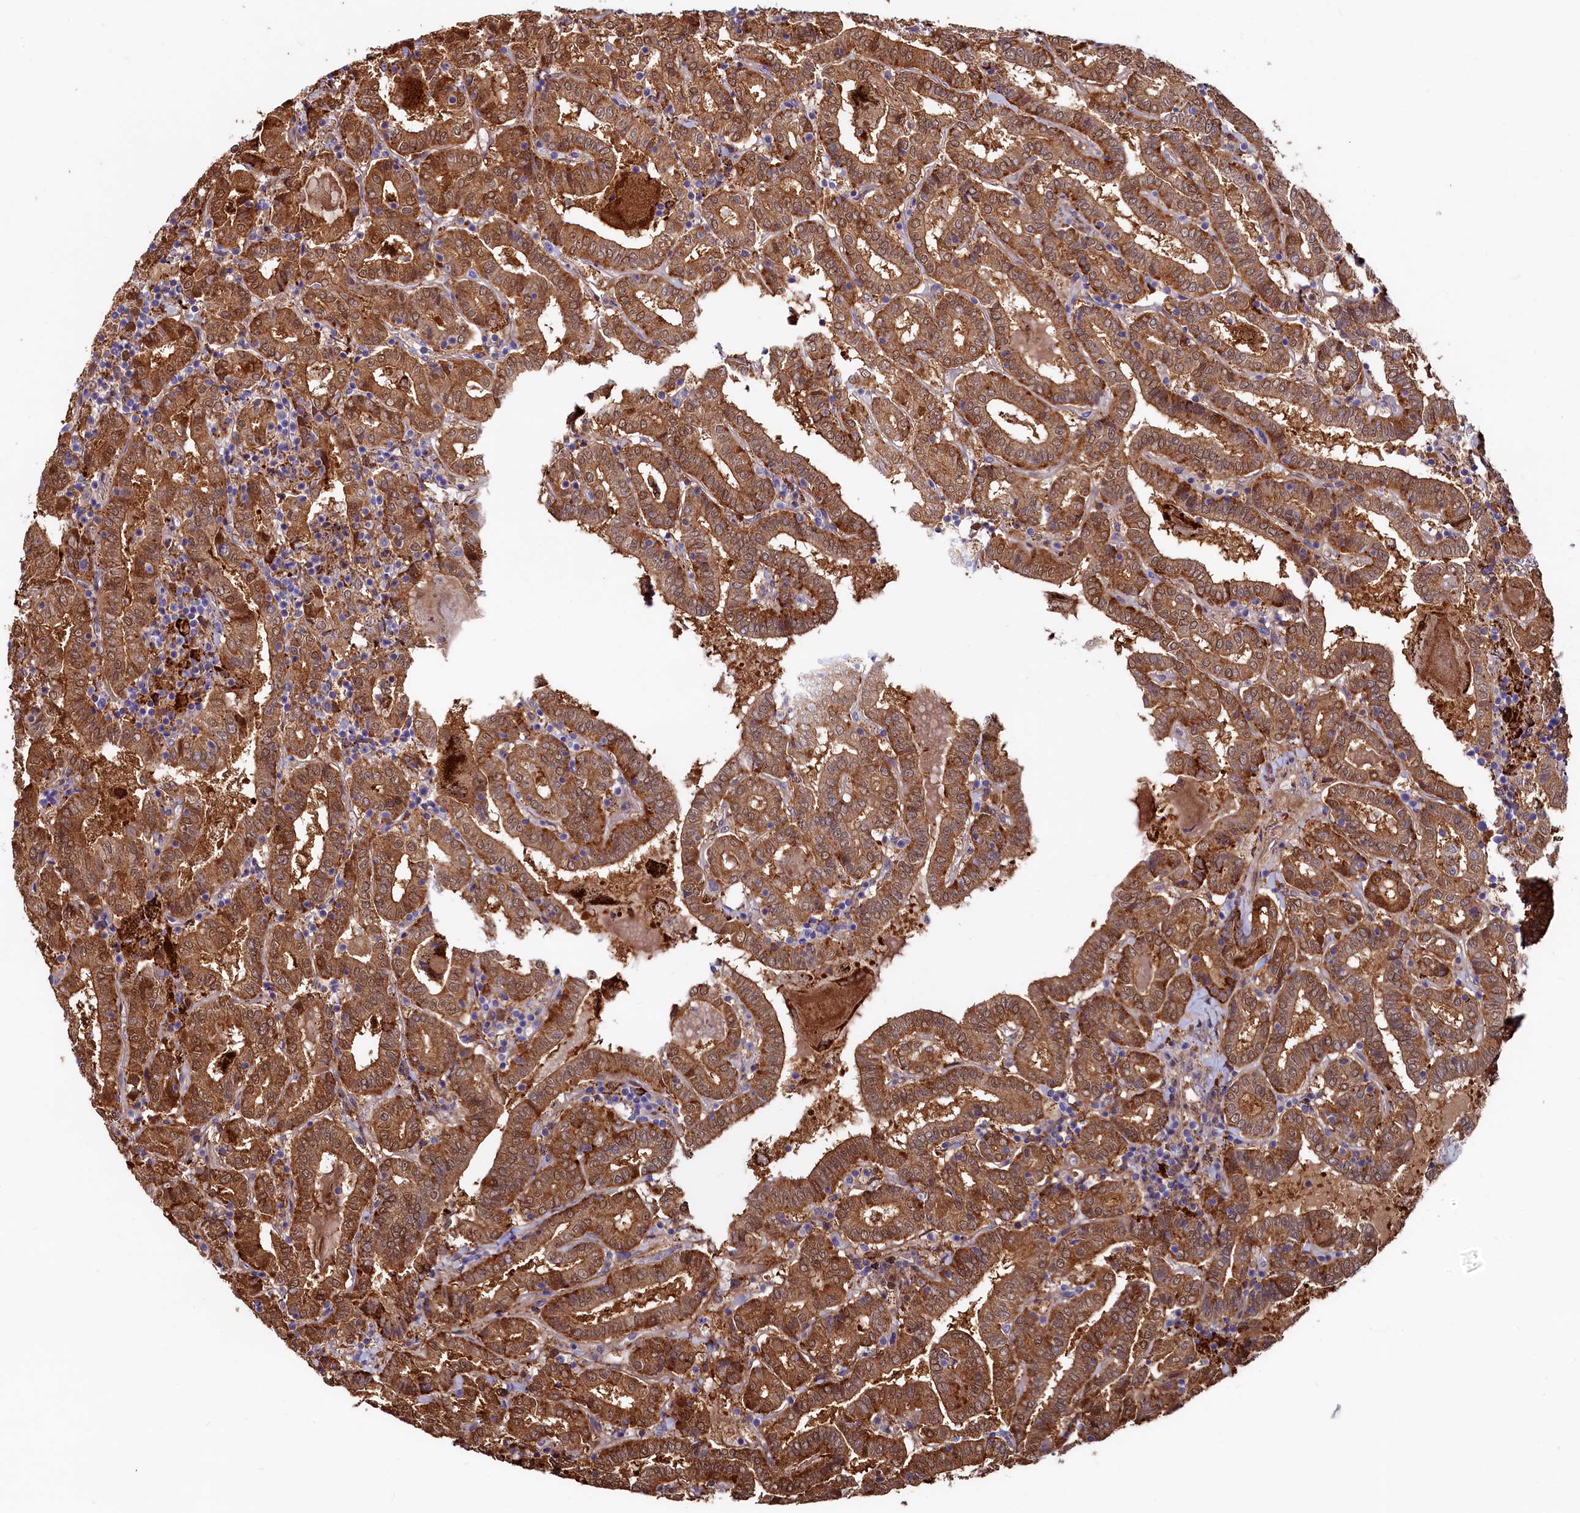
{"staining": {"intensity": "strong", "quantity": ">75%", "location": "cytoplasmic/membranous"}, "tissue": "thyroid cancer", "cell_type": "Tumor cells", "image_type": "cancer", "snomed": [{"axis": "morphology", "description": "Papillary adenocarcinoma, NOS"}, {"axis": "topography", "description": "Thyroid gland"}], "caption": "The photomicrograph demonstrates a brown stain indicating the presence of a protein in the cytoplasmic/membranous of tumor cells in papillary adenocarcinoma (thyroid).", "gene": "ASTE1", "patient": {"sex": "female", "age": 72}}